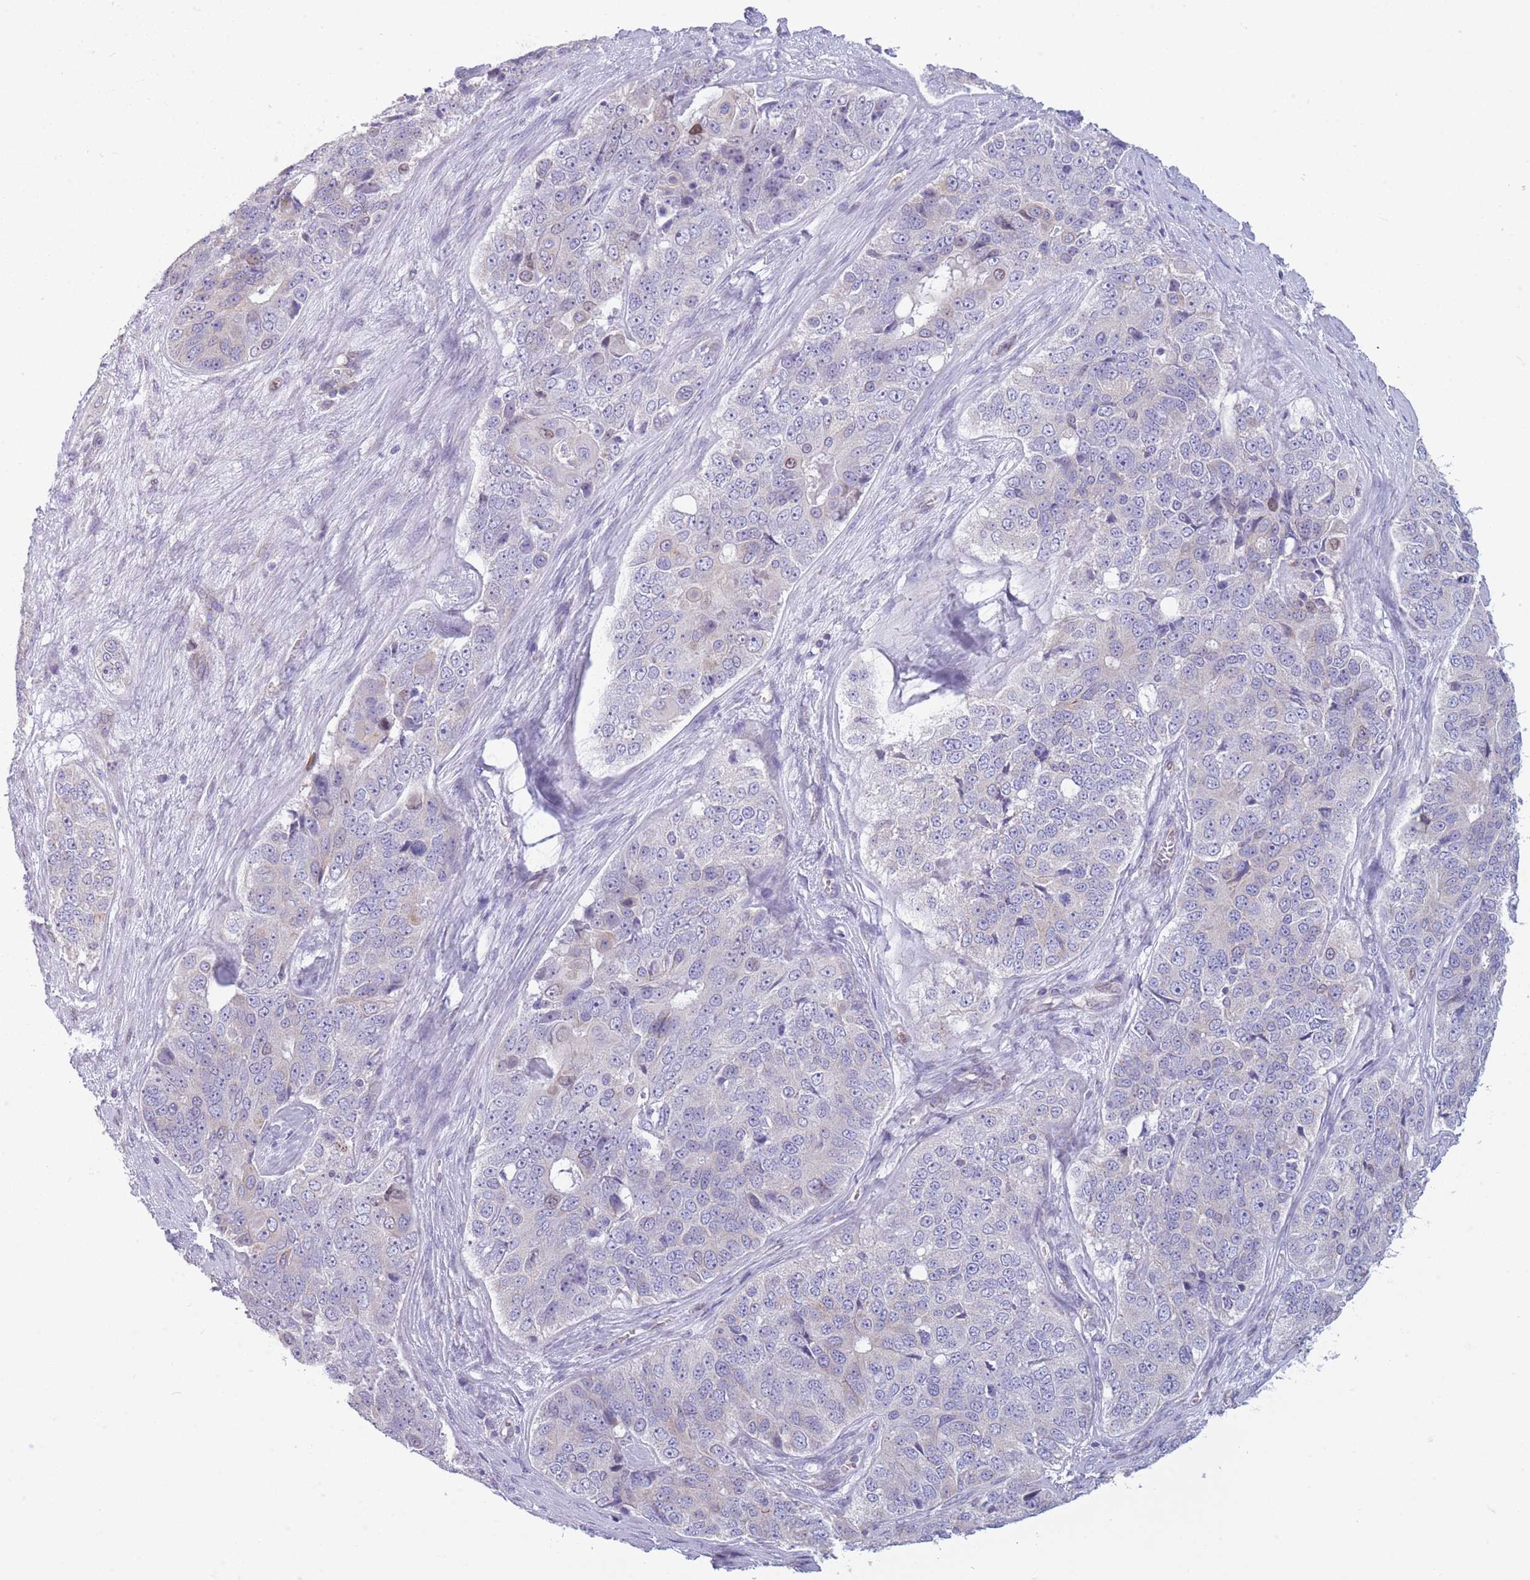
{"staining": {"intensity": "moderate", "quantity": "25%-75%", "location": "cytoplasmic/membranous"}, "tissue": "ovarian cancer", "cell_type": "Tumor cells", "image_type": "cancer", "snomed": [{"axis": "morphology", "description": "Carcinoma, endometroid"}, {"axis": "topography", "description": "Ovary"}], "caption": "Ovarian cancer stained with immunohistochemistry (IHC) demonstrates moderate cytoplasmic/membranous expression in about 25%-75% of tumor cells.", "gene": "PDHA1", "patient": {"sex": "female", "age": 51}}